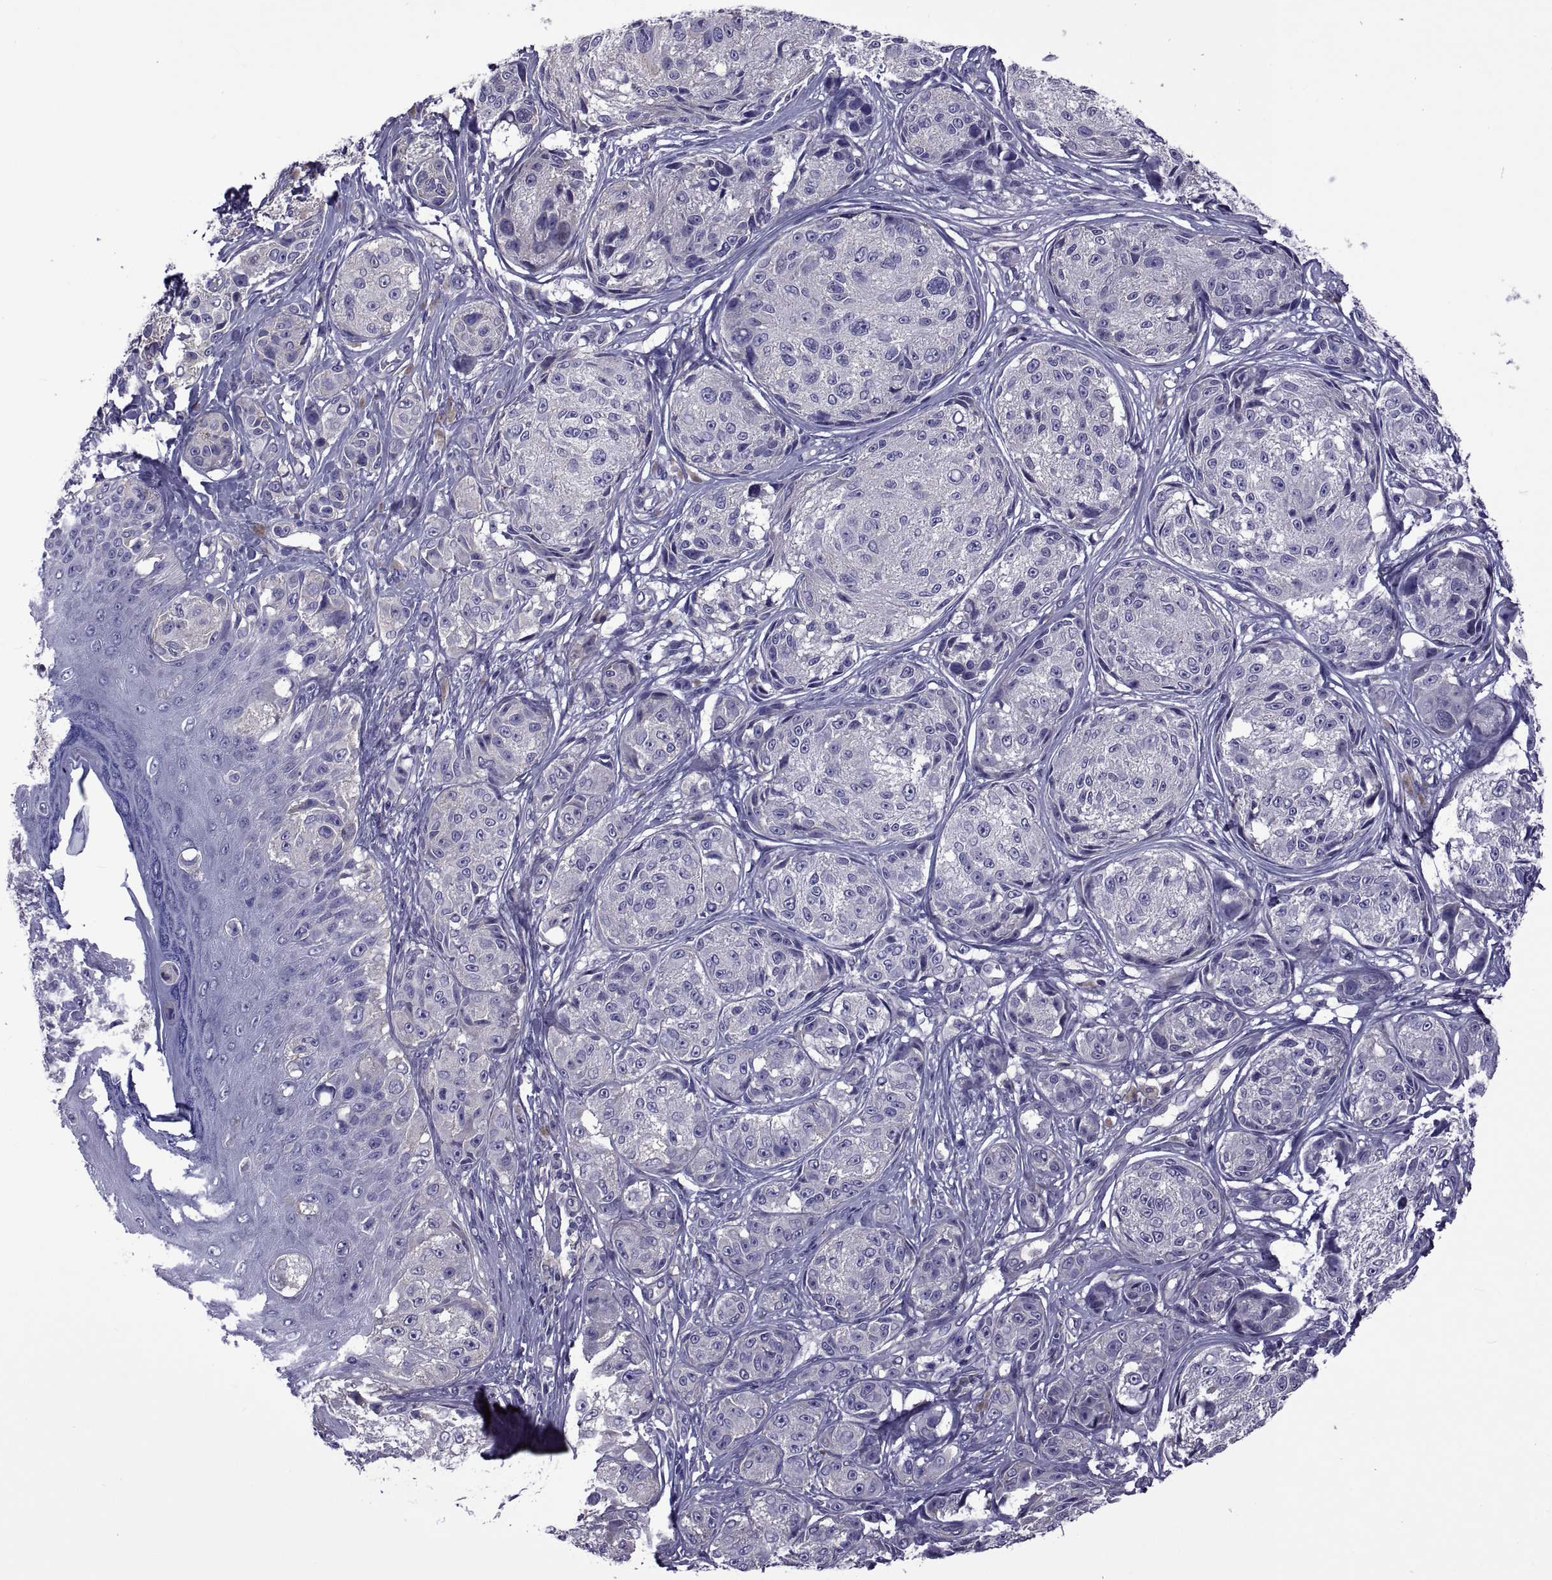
{"staining": {"intensity": "negative", "quantity": "none", "location": "none"}, "tissue": "melanoma", "cell_type": "Tumor cells", "image_type": "cancer", "snomed": [{"axis": "morphology", "description": "Malignant melanoma, NOS"}, {"axis": "topography", "description": "Skin"}], "caption": "This is an immunohistochemistry image of human melanoma. There is no staining in tumor cells.", "gene": "TMC3", "patient": {"sex": "male", "age": 61}}